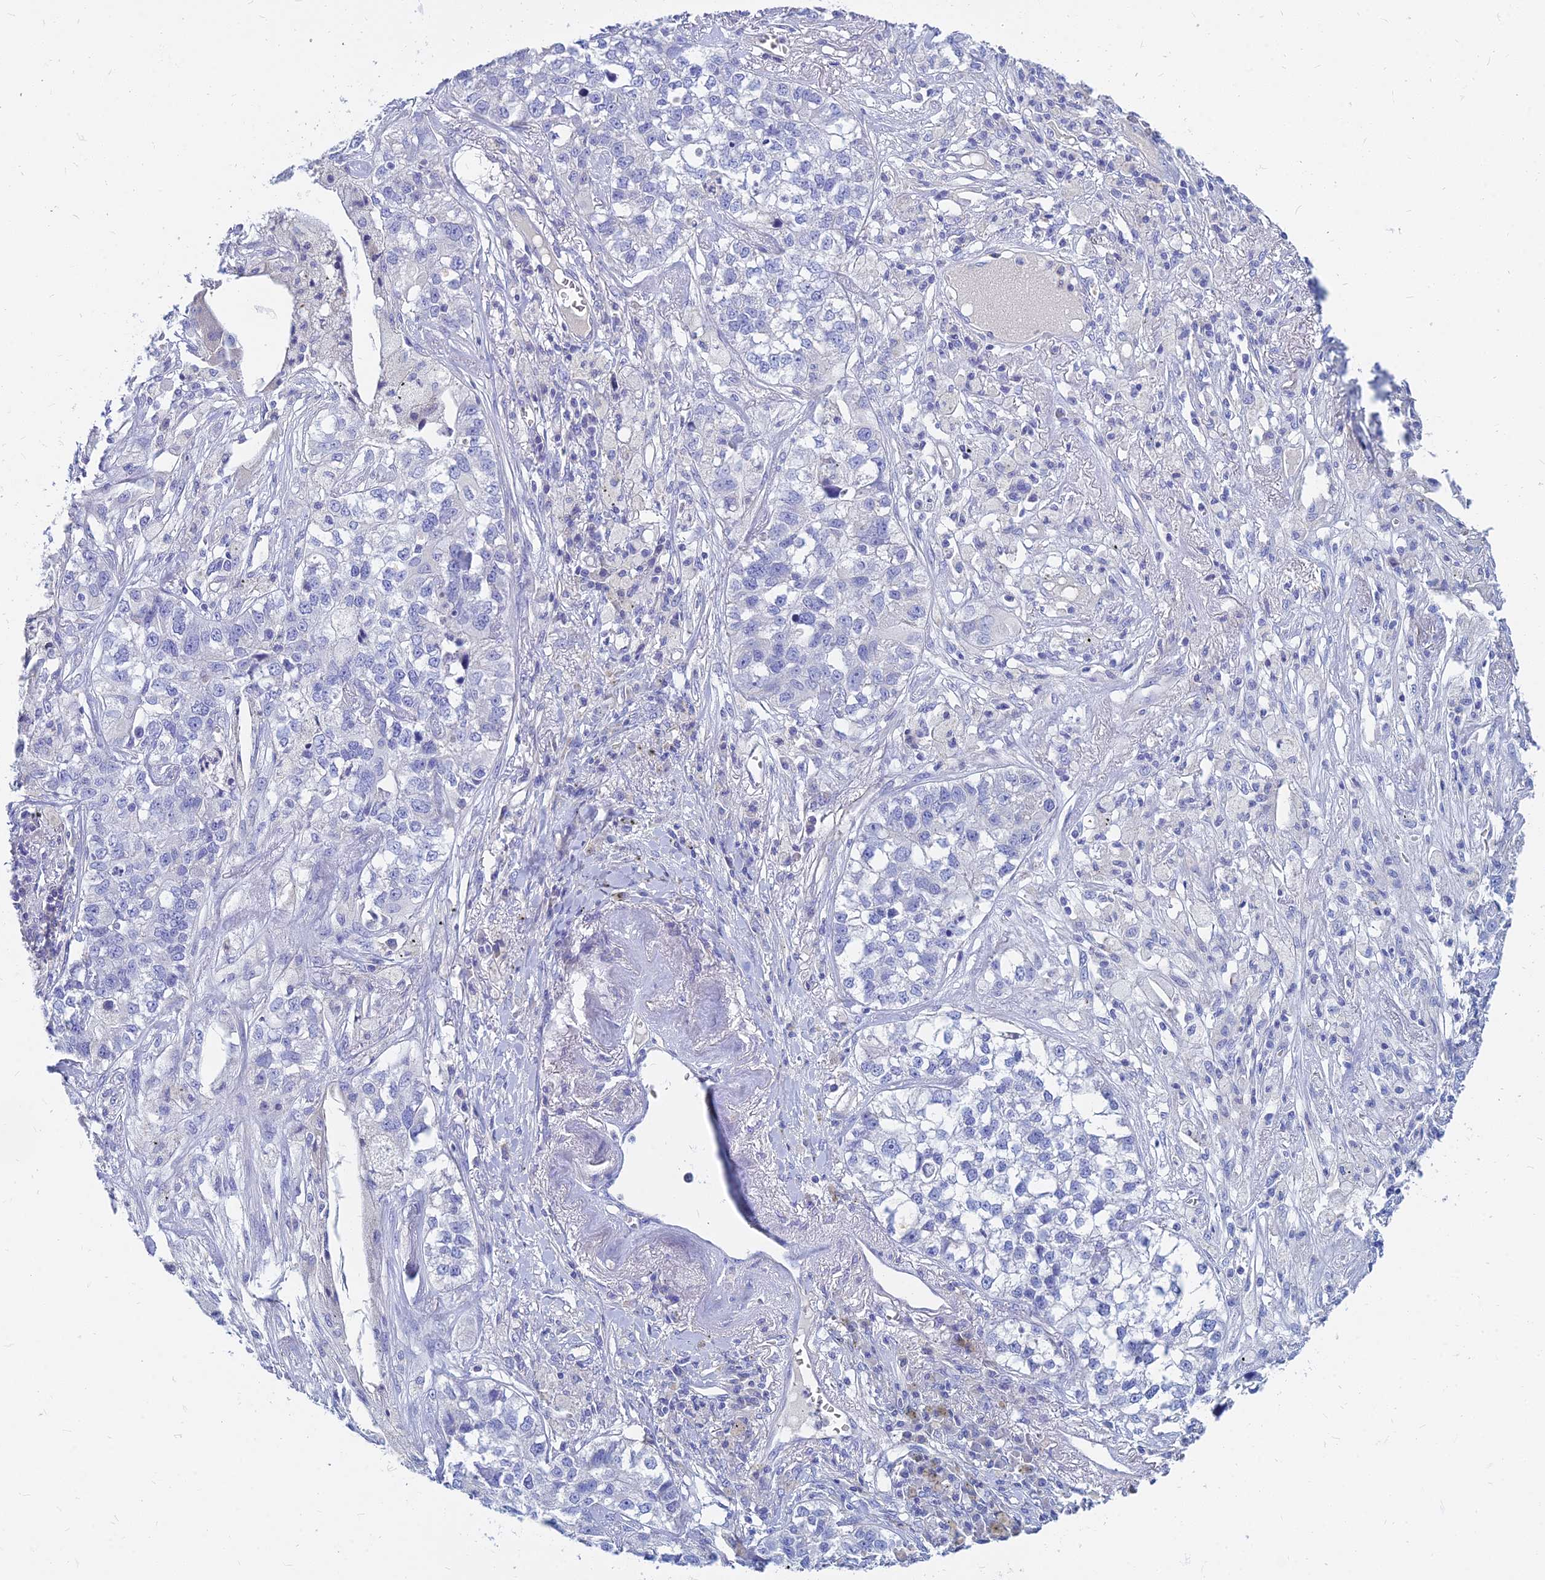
{"staining": {"intensity": "negative", "quantity": "none", "location": "none"}, "tissue": "lung cancer", "cell_type": "Tumor cells", "image_type": "cancer", "snomed": [{"axis": "morphology", "description": "Adenocarcinoma, NOS"}, {"axis": "topography", "description": "Lung"}], "caption": "Immunohistochemistry (IHC) of human lung cancer (adenocarcinoma) displays no positivity in tumor cells. (DAB immunohistochemistry (IHC), high magnification).", "gene": "ZNF552", "patient": {"sex": "male", "age": 49}}